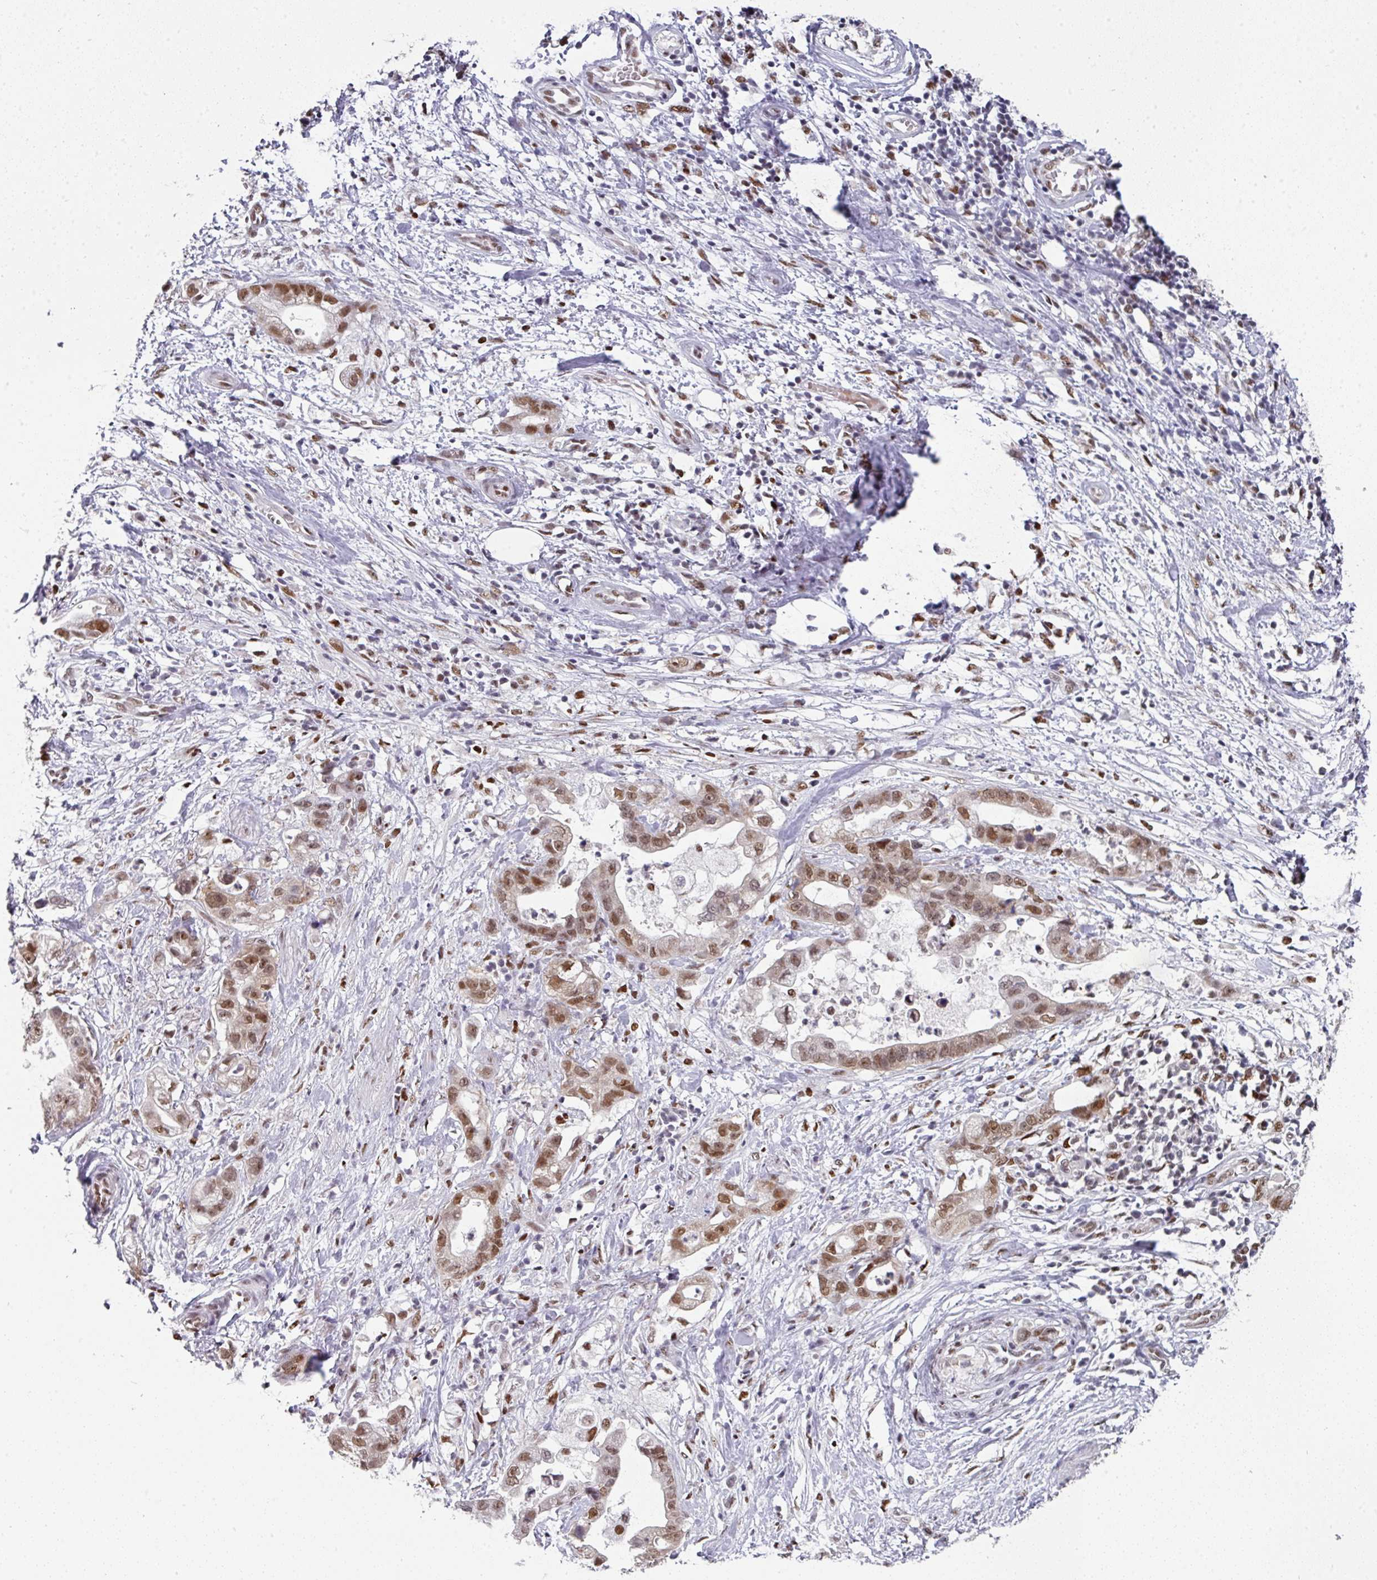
{"staining": {"intensity": "moderate", "quantity": ">75%", "location": "nuclear"}, "tissue": "stomach cancer", "cell_type": "Tumor cells", "image_type": "cancer", "snomed": [{"axis": "morphology", "description": "Adenocarcinoma, NOS"}, {"axis": "topography", "description": "Stomach"}], "caption": "Protein expression analysis of human stomach adenocarcinoma reveals moderate nuclear expression in approximately >75% of tumor cells.", "gene": "RAD50", "patient": {"sex": "male", "age": 55}}